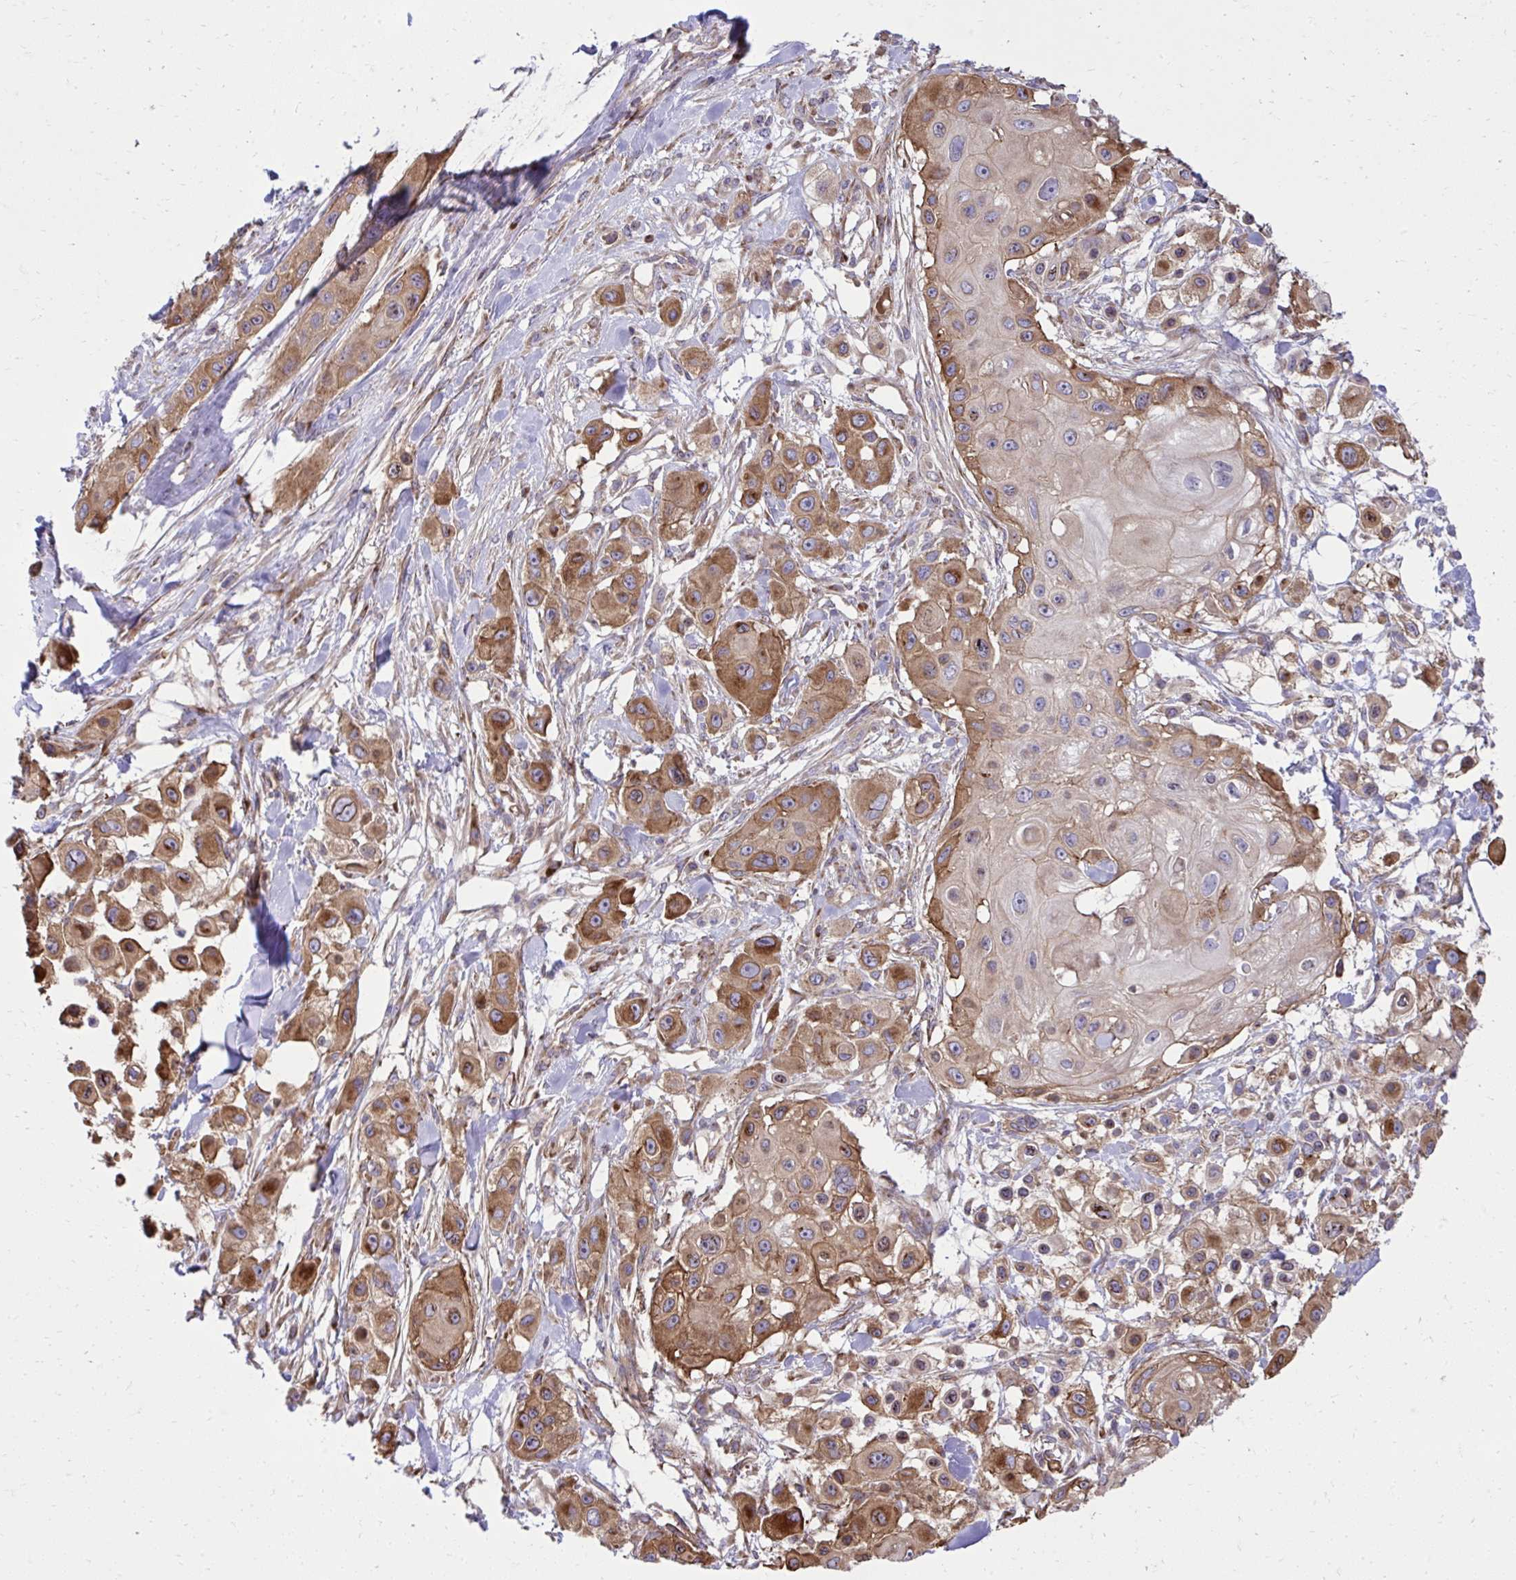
{"staining": {"intensity": "moderate", "quantity": ">75%", "location": "cytoplasmic/membranous"}, "tissue": "skin cancer", "cell_type": "Tumor cells", "image_type": "cancer", "snomed": [{"axis": "morphology", "description": "Squamous cell carcinoma, NOS"}, {"axis": "topography", "description": "Skin"}], "caption": "Skin cancer stained with a brown dye displays moderate cytoplasmic/membranous positive expression in about >75% of tumor cells.", "gene": "NMNAT3", "patient": {"sex": "male", "age": 63}}